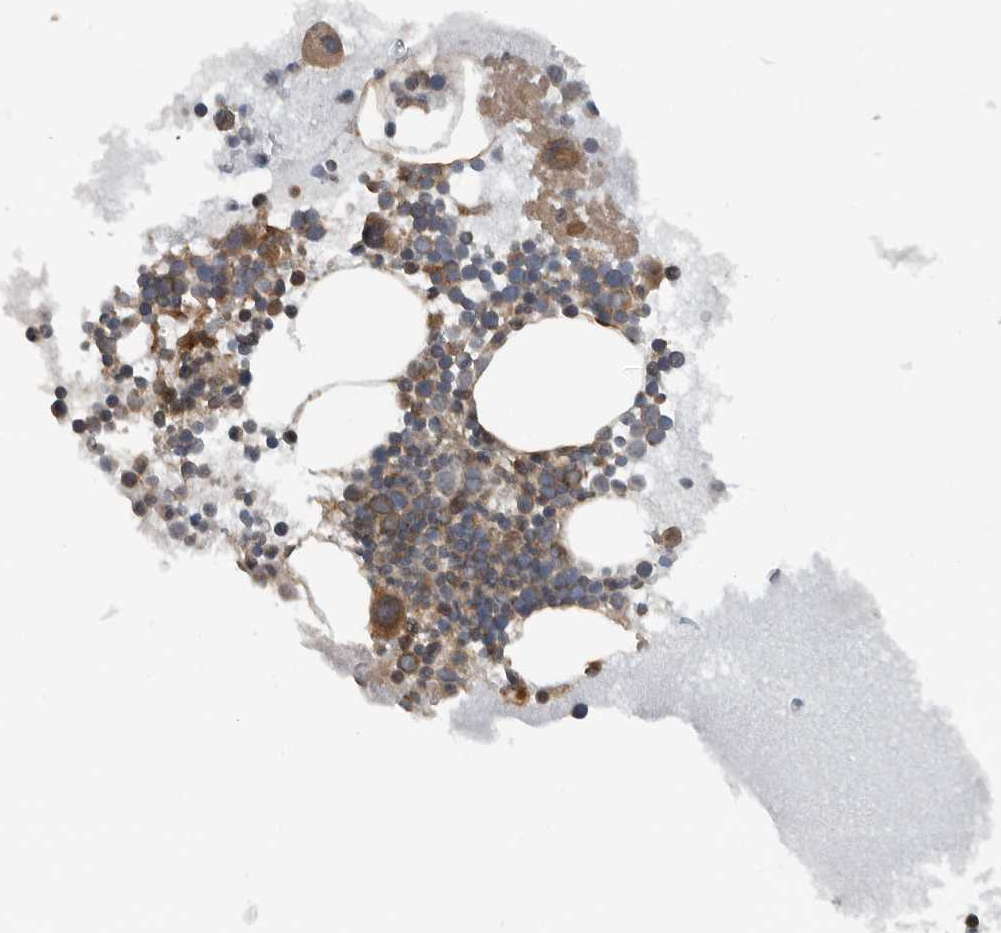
{"staining": {"intensity": "moderate", "quantity": ">75%", "location": "cytoplasmic/membranous"}, "tissue": "bone marrow", "cell_type": "Hematopoietic cells", "image_type": "normal", "snomed": [{"axis": "morphology", "description": "Normal tissue, NOS"}, {"axis": "morphology", "description": "Inflammation, NOS"}, {"axis": "topography", "description": "Bone marrow"}], "caption": "Immunohistochemistry photomicrograph of benign human bone marrow stained for a protein (brown), which displays medium levels of moderate cytoplasmic/membranous positivity in about >75% of hematopoietic cells.", "gene": "AMFR", "patient": {"sex": "female", "age": 45}}